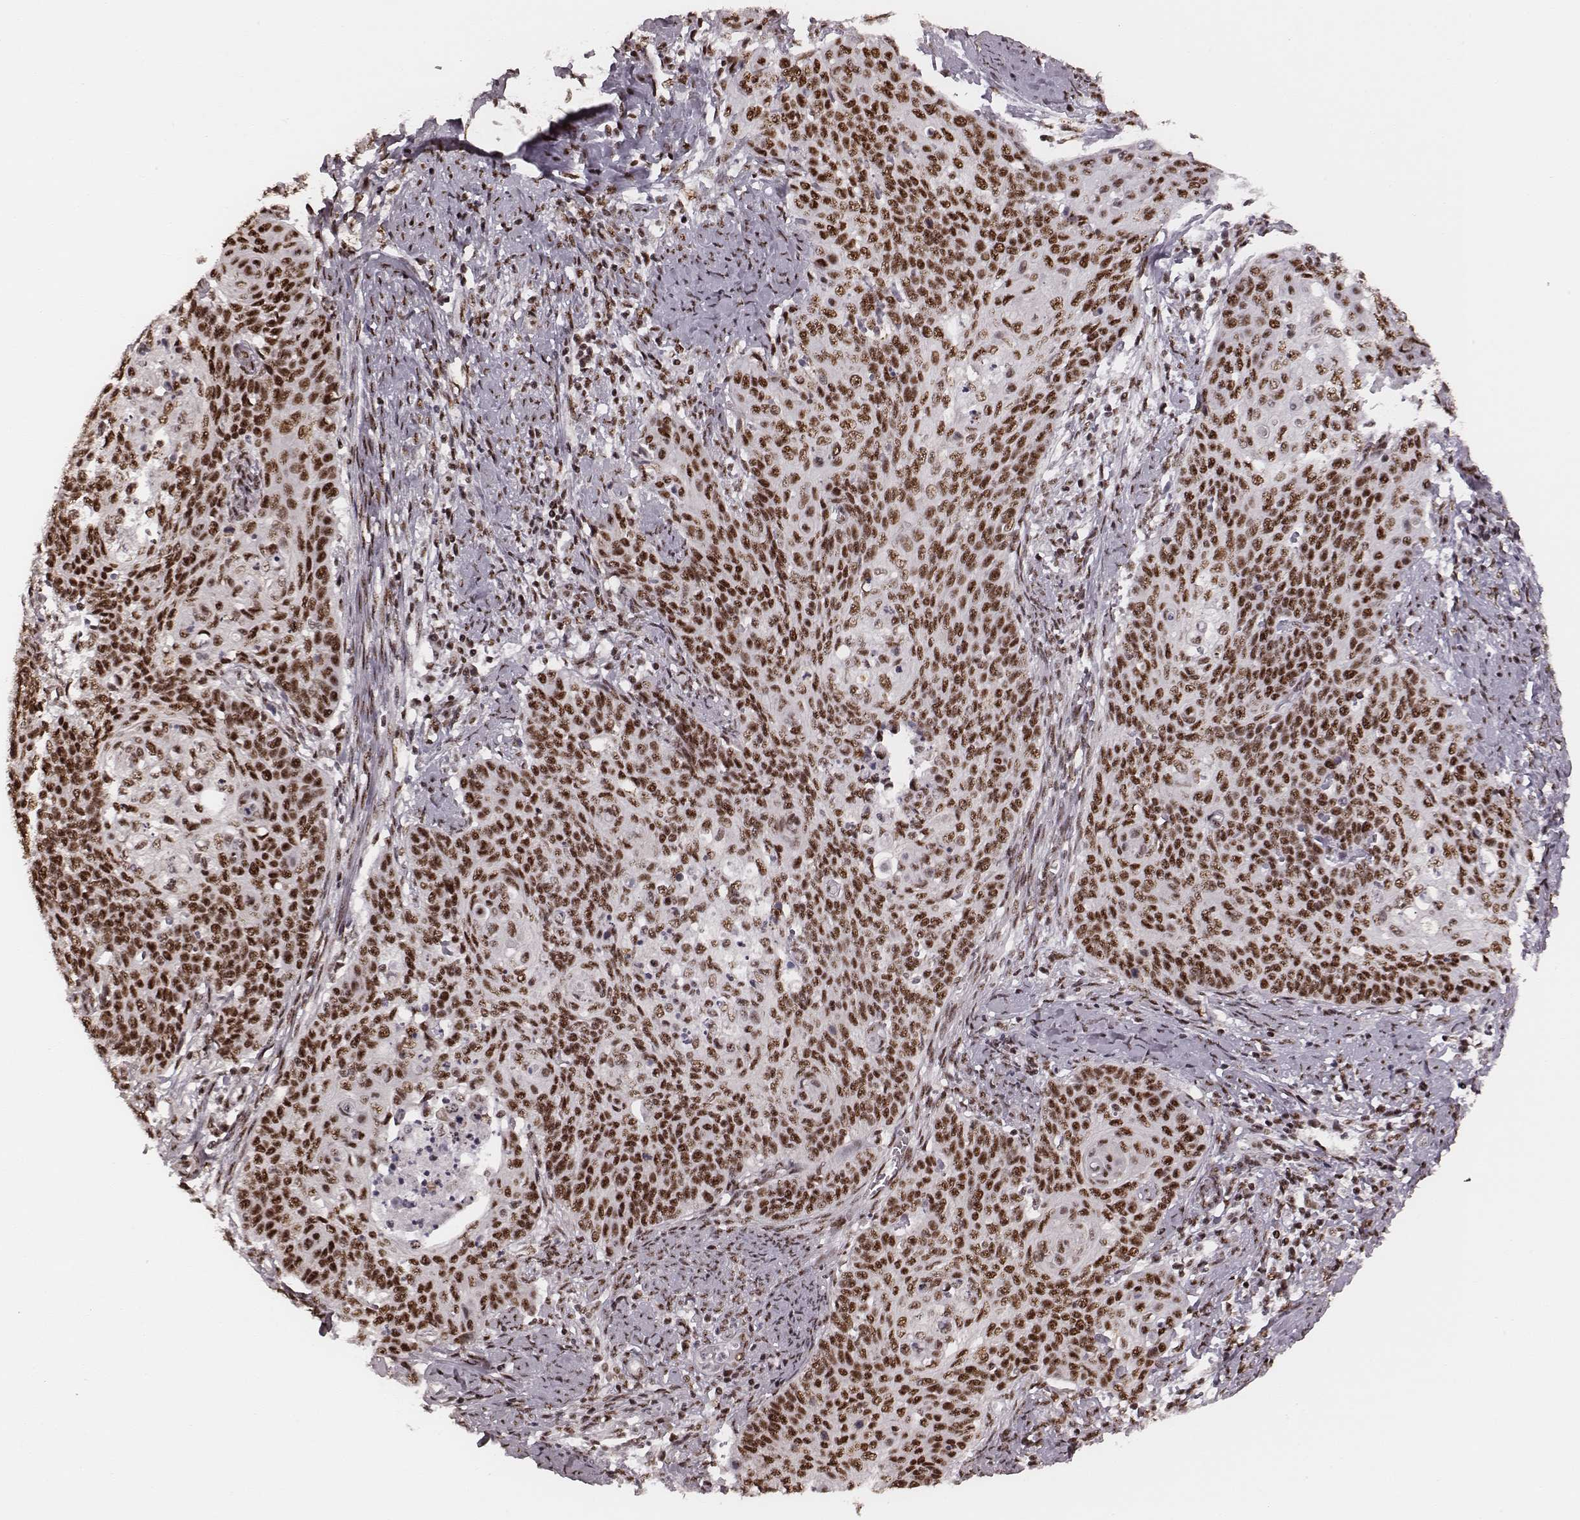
{"staining": {"intensity": "strong", "quantity": ">75%", "location": "nuclear"}, "tissue": "cervical cancer", "cell_type": "Tumor cells", "image_type": "cancer", "snomed": [{"axis": "morphology", "description": "Normal tissue, NOS"}, {"axis": "morphology", "description": "Squamous cell carcinoma, NOS"}, {"axis": "topography", "description": "Cervix"}], "caption": "Squamous cell carcinoma (cervical) was stained to show a protein in brown. There is high levels of strong nuclear positivity in about >75% of tumor cells.", "gene": "LUC7L", "patient": {"sex": "female", "age": 39}}